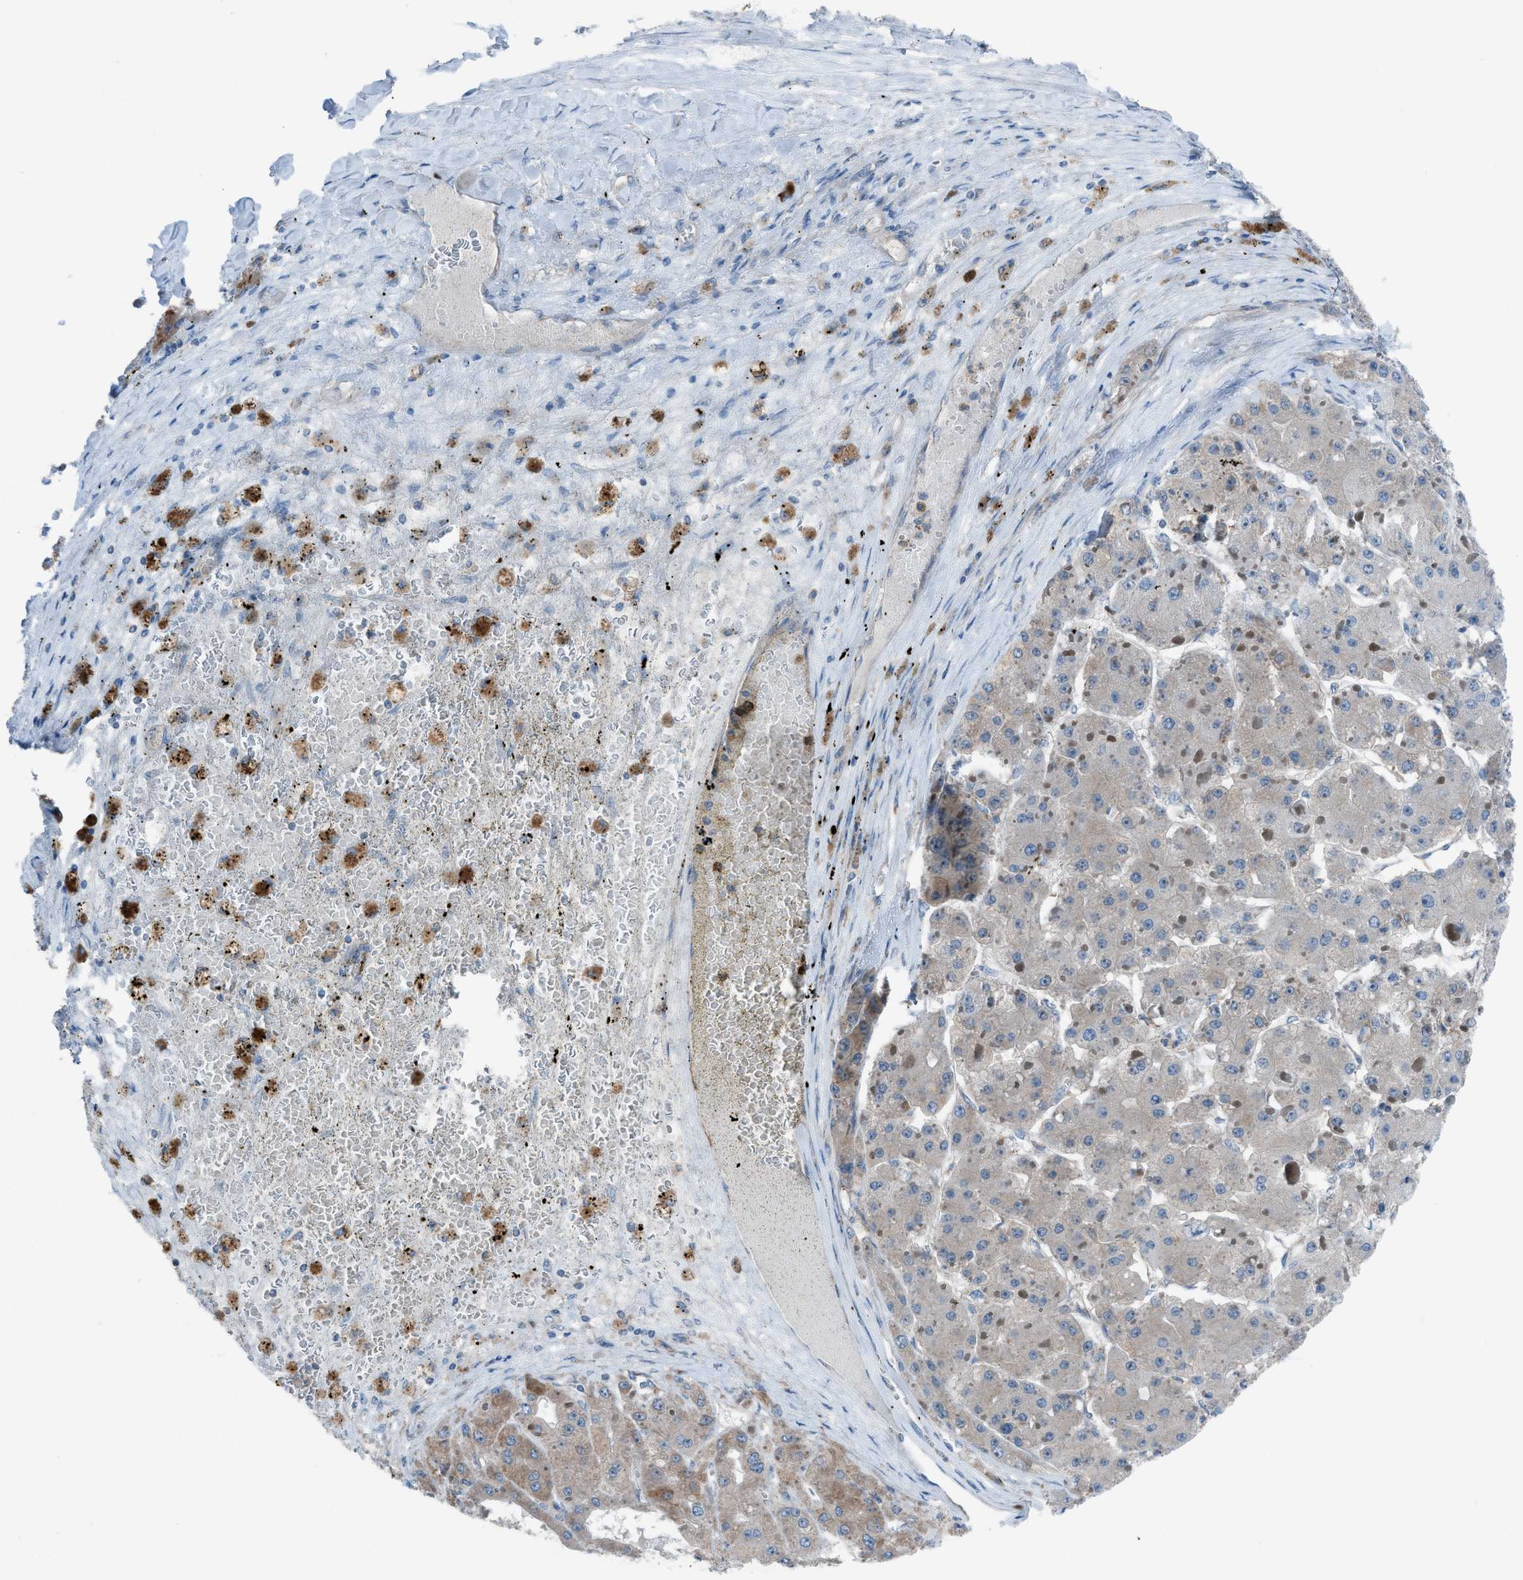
{"staining": {"intensity": "moderate", "quantity": "25%-75%", "location": "cytoplasmic/membranous"}, "tissue": "liver cancer", "cell_type": "Tumor cells", "image_type": "cancer", "snomed": [{"axis": "morphology", "description": "Carcinoma, Hepatocellular, NOS"}, {"axis": "topography", "description": "Liver"}], "caption": "Immunohistochemical staining of human hepatocellular carcinoma (liver) demonstrates medium levels of moderate cytoplasmic/membranous positivity in approximately 25%-75% of tumor cells. (DAB (3,3'-diaminobenzidine) IHC with brightfield microscopy, high magnification).", "gene": "HEG1", "patient": {"sex": "female", "age": 73}}